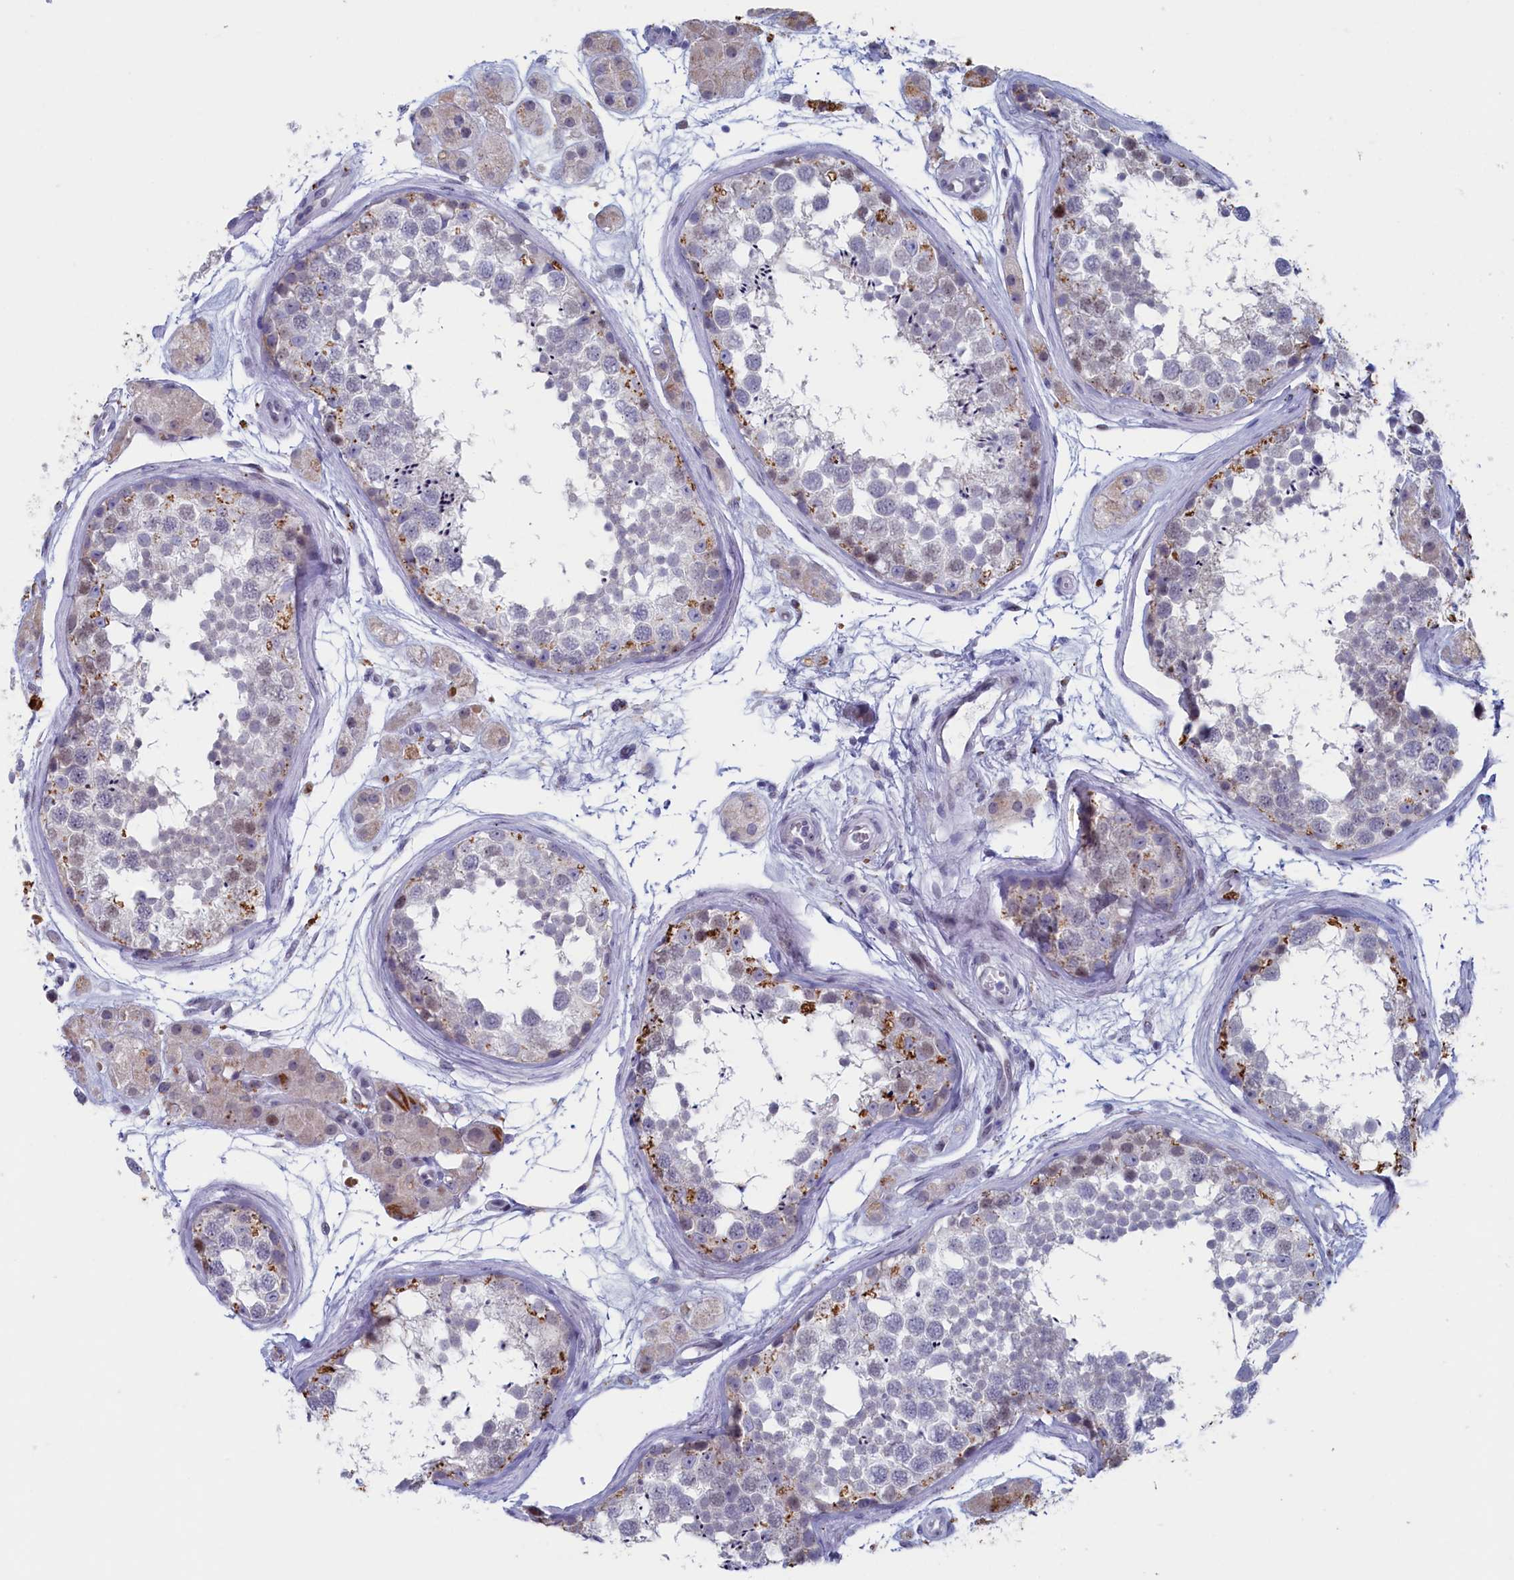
{"staining": {"intensity": "moderate", "quantity": "<25%", "location": "nuclear"}, "tissue": "testis", "cell_type": "Cells in seminiferous ducts", "image_type": "normal", "snomed": [{"axis": "morphology", "description": "Normal tissue, NOS"}, {"axis": "topography", "description": "Testis"}], "caption": "Brown immunohistochemical staining in benign human testis reveals moderate nuclear expression in about <25% of cells in seminiferous ducts.", "gene": "WDR76", "patient": {"sex": "male", "age": 56}}